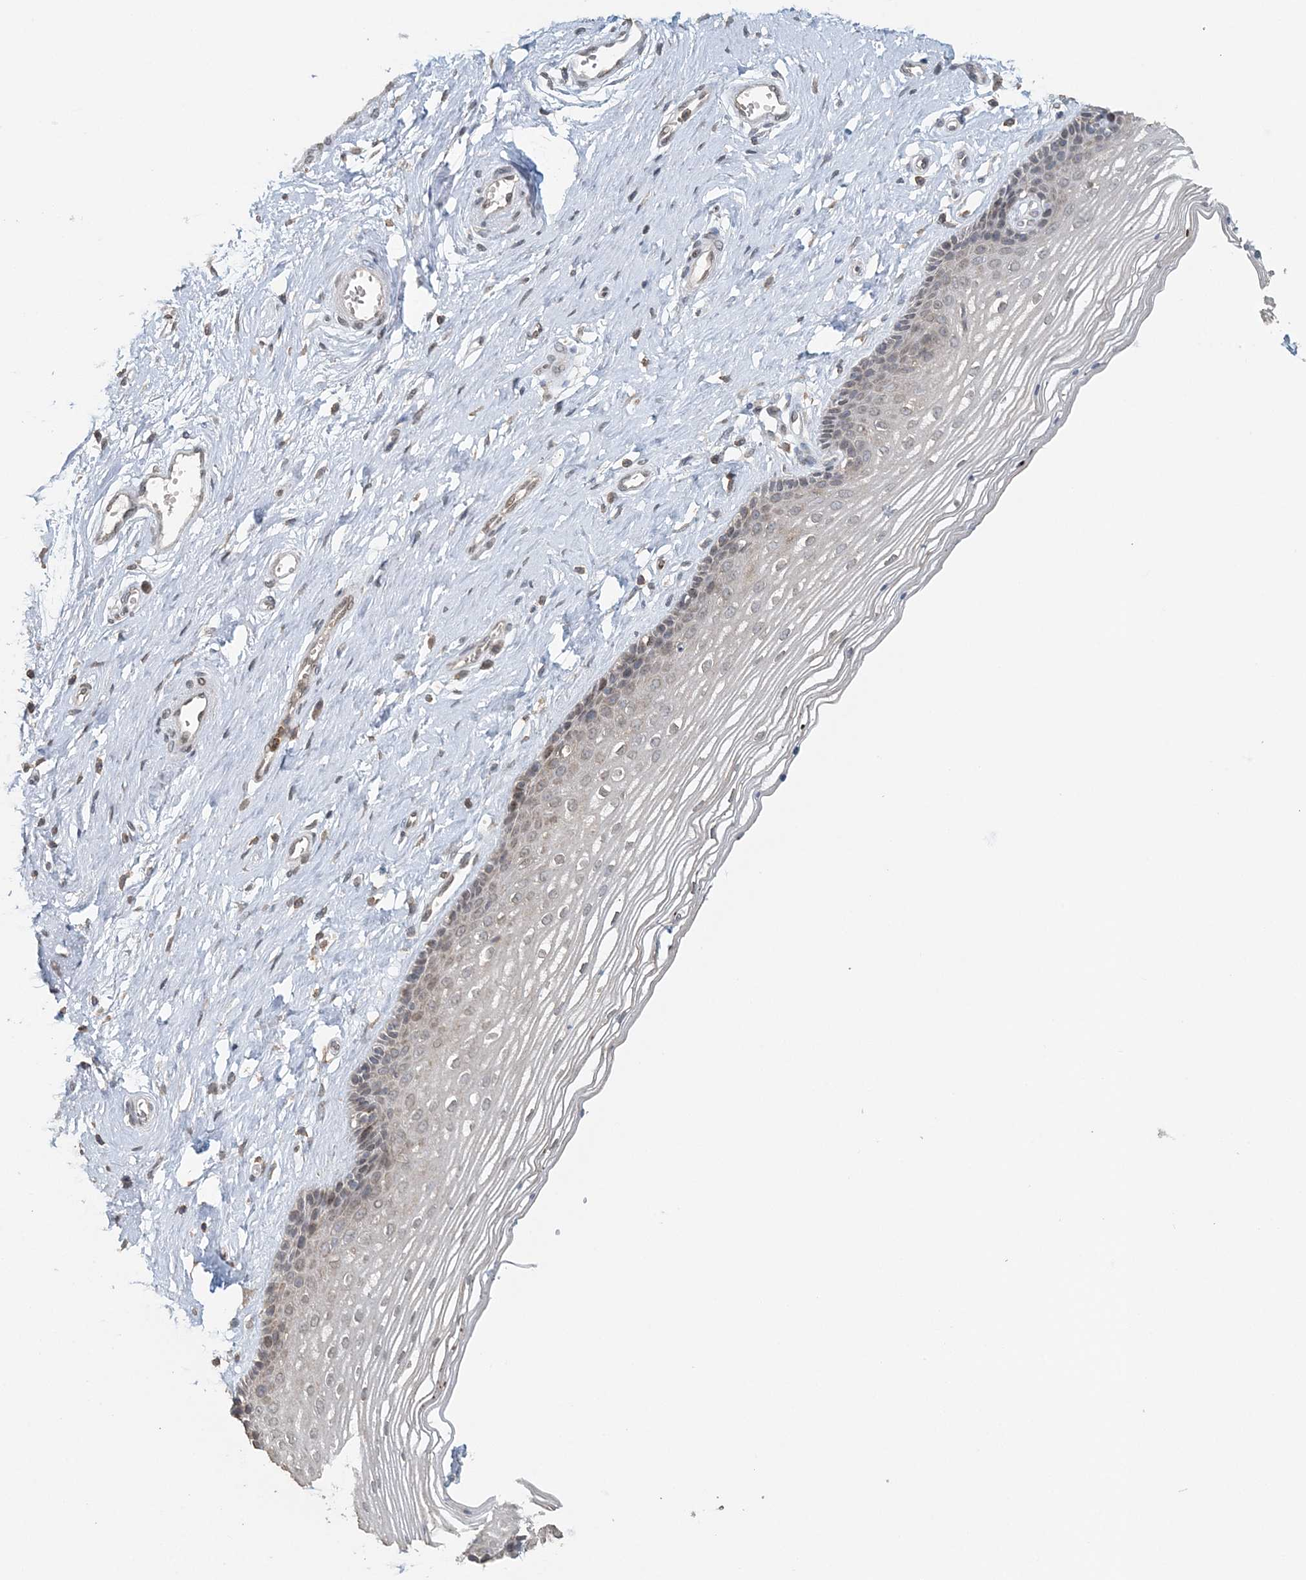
{"staining": {"intensity": "weak", "quantity": "<25%", "location": "cytoplasmic/membranous"}, "tissue": "vagina", "cell_type": "Squamous epithelial cells", "image_type": "normal", "snomed": [{"axis": "morphology", "description": "Normal tissue, NOS"}, {"axis": "topography", "description": "Vagina"}], "caption": "The image shows no significant expression in squamous epithelial cells of vagina.", "gene": "FAM110A", "patient": {"sex": "female", "age": 46}}